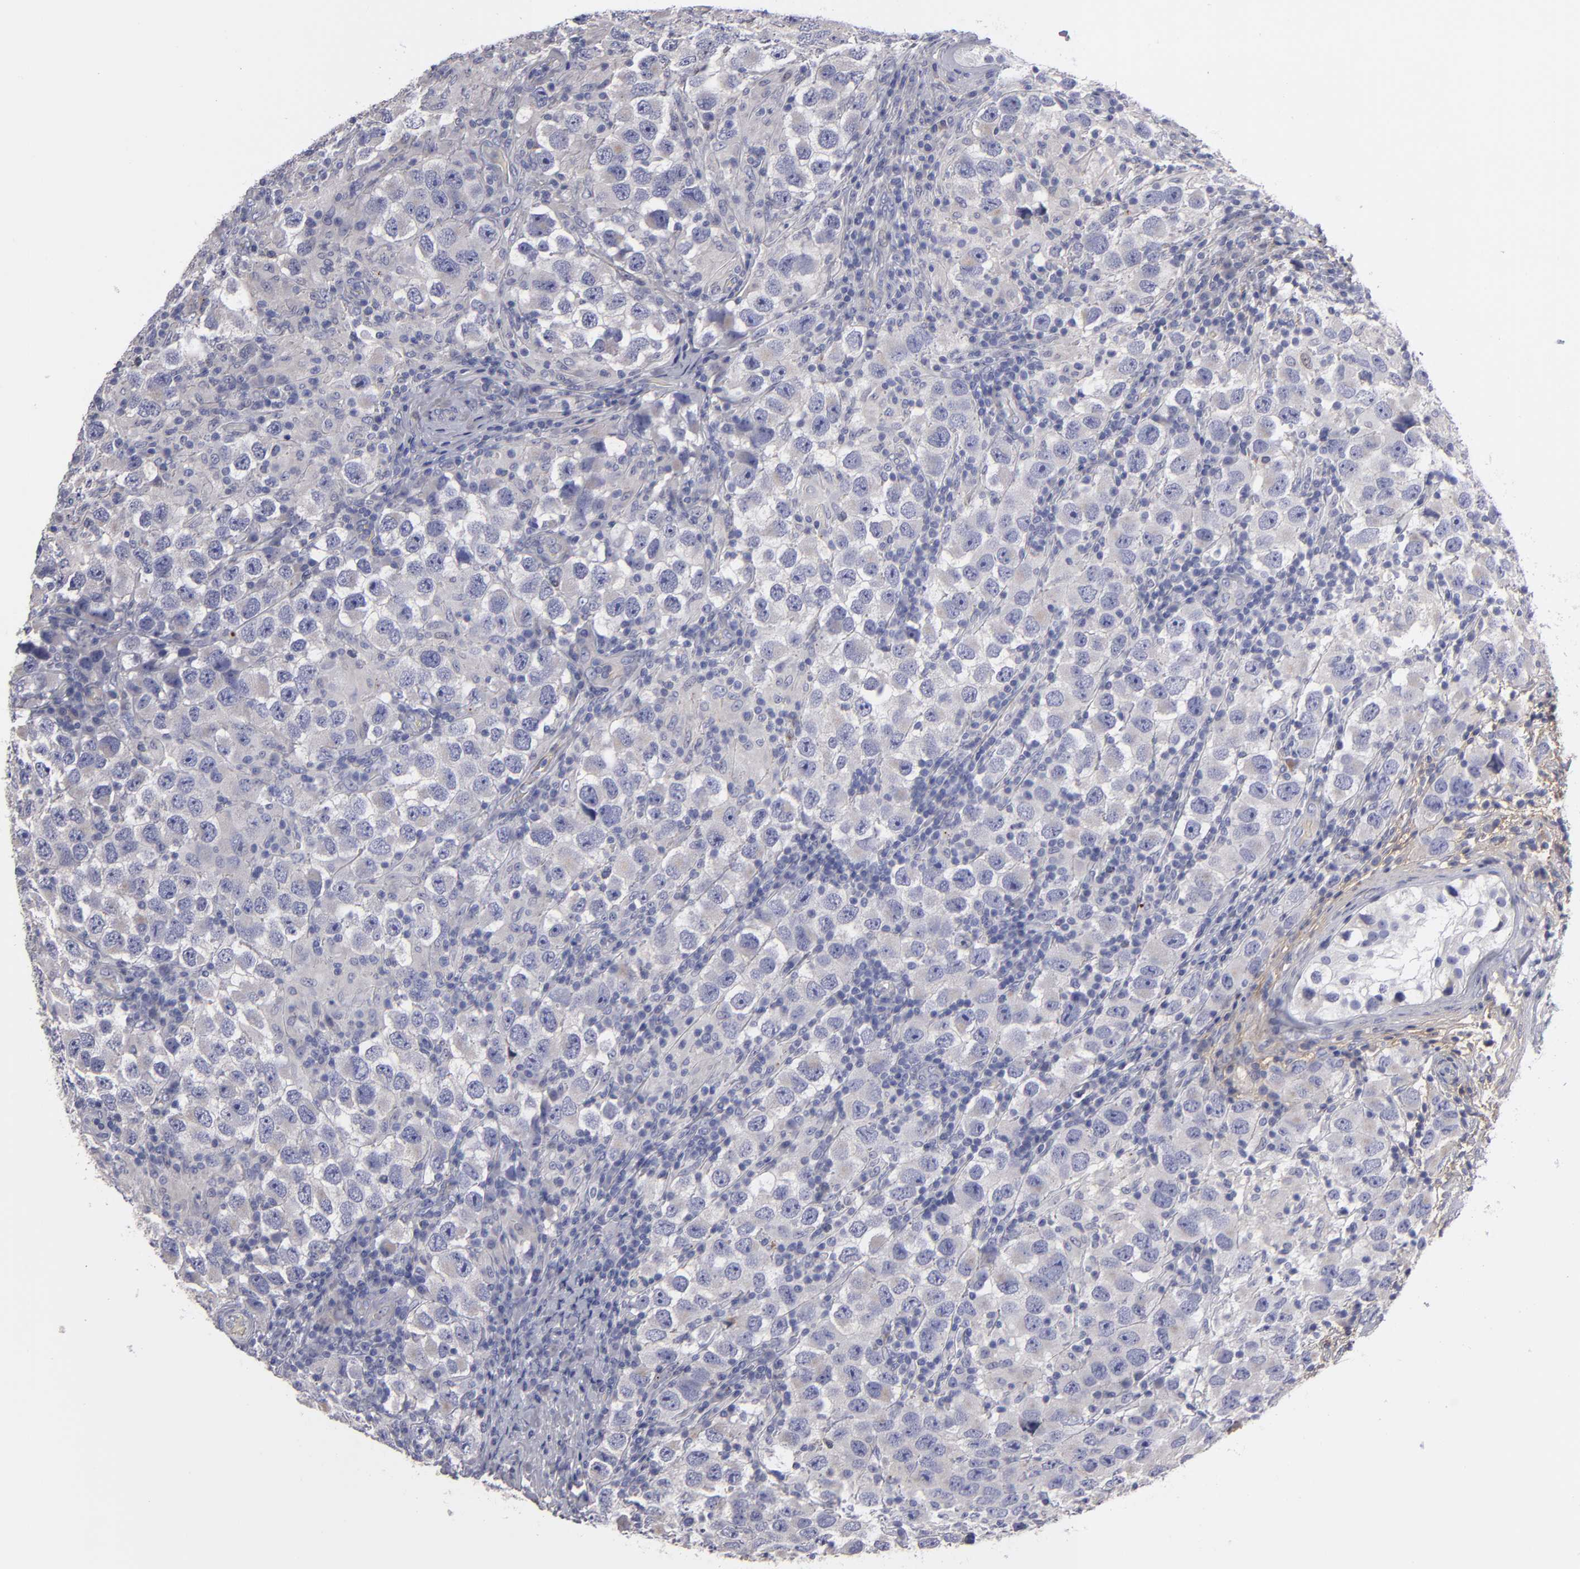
{"staining": {"intensity": "negative", "quantity": "none", "location": "none"}, "tissue": "testis cancer", "cell_type": "Tumor cells", "image_type": "cancer", "snomed": [{"axis": "morphology", "description": "Carcinoma, Embryonal, NOS"}, {"axis": "topography", "description": "Testis"}], "caption": "This histopathology image is of embryonal carcinoma (testis) stained with IHC to label a protein in brown with the nuclei are counter-stained blue. There is no positivity in tumor cells.", "gene": "FBLN1", "patient": {"sex": "male", "age": 21}}